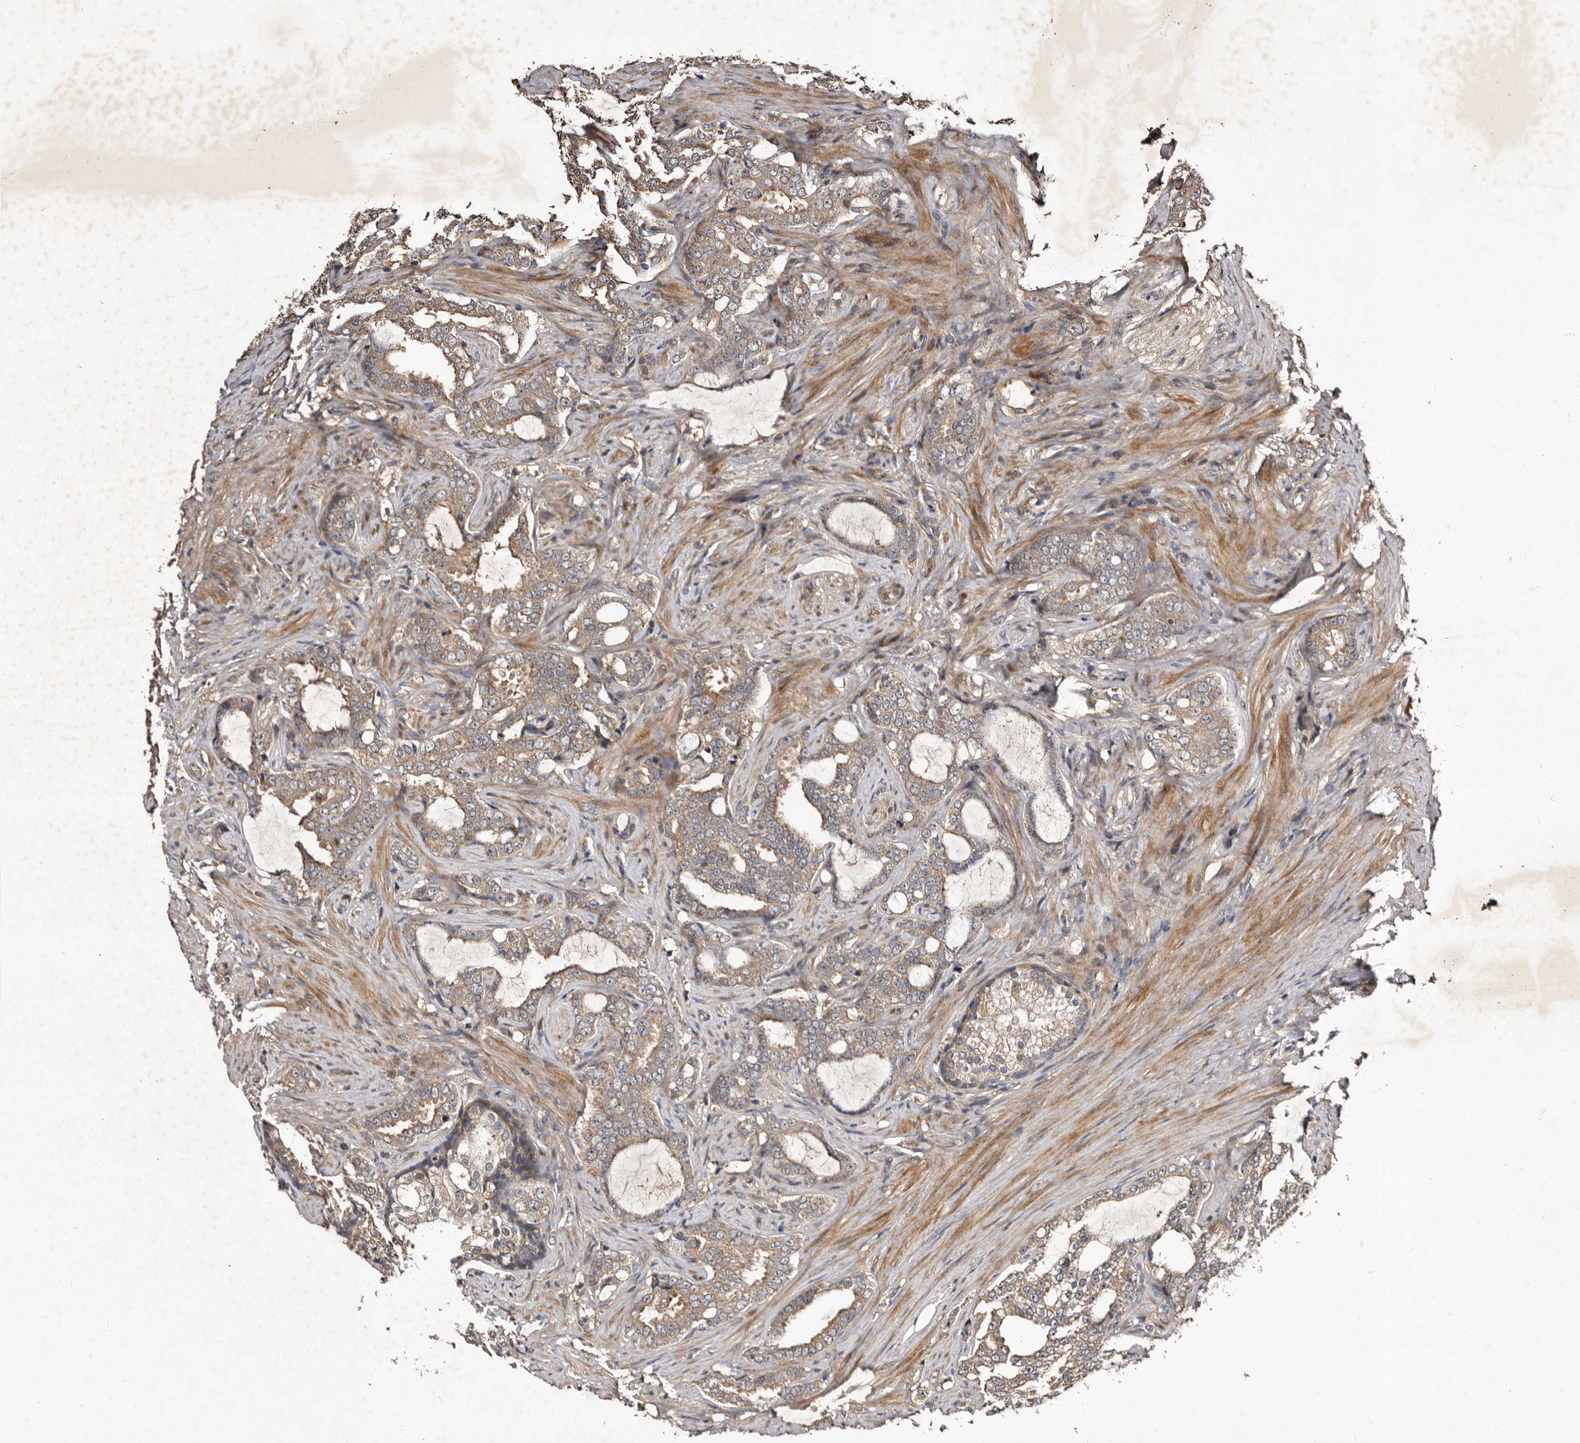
{"staining": {"intensity": "weak", "quantity": ">75%", "location": "cytoplasmic/membranous"}, "tissue": "prostate cancer", "cell_type": "Tumor cells", "image_type": "cancer", "snomed": [{"axis": "morphology", "description": "Adenocarcinoma, High grade"}, {"axis": "topography", "description": "Prostate"}], "caption": "Brown immunohistochemical staining in human prostate cancer (high-grade adenocarcinoma) reveals weak cytoplasmic/membranous positivity in about >75% of tumor cells.", "gene": "MKRN3", "patient": {"sex": "male", "age": 64}}